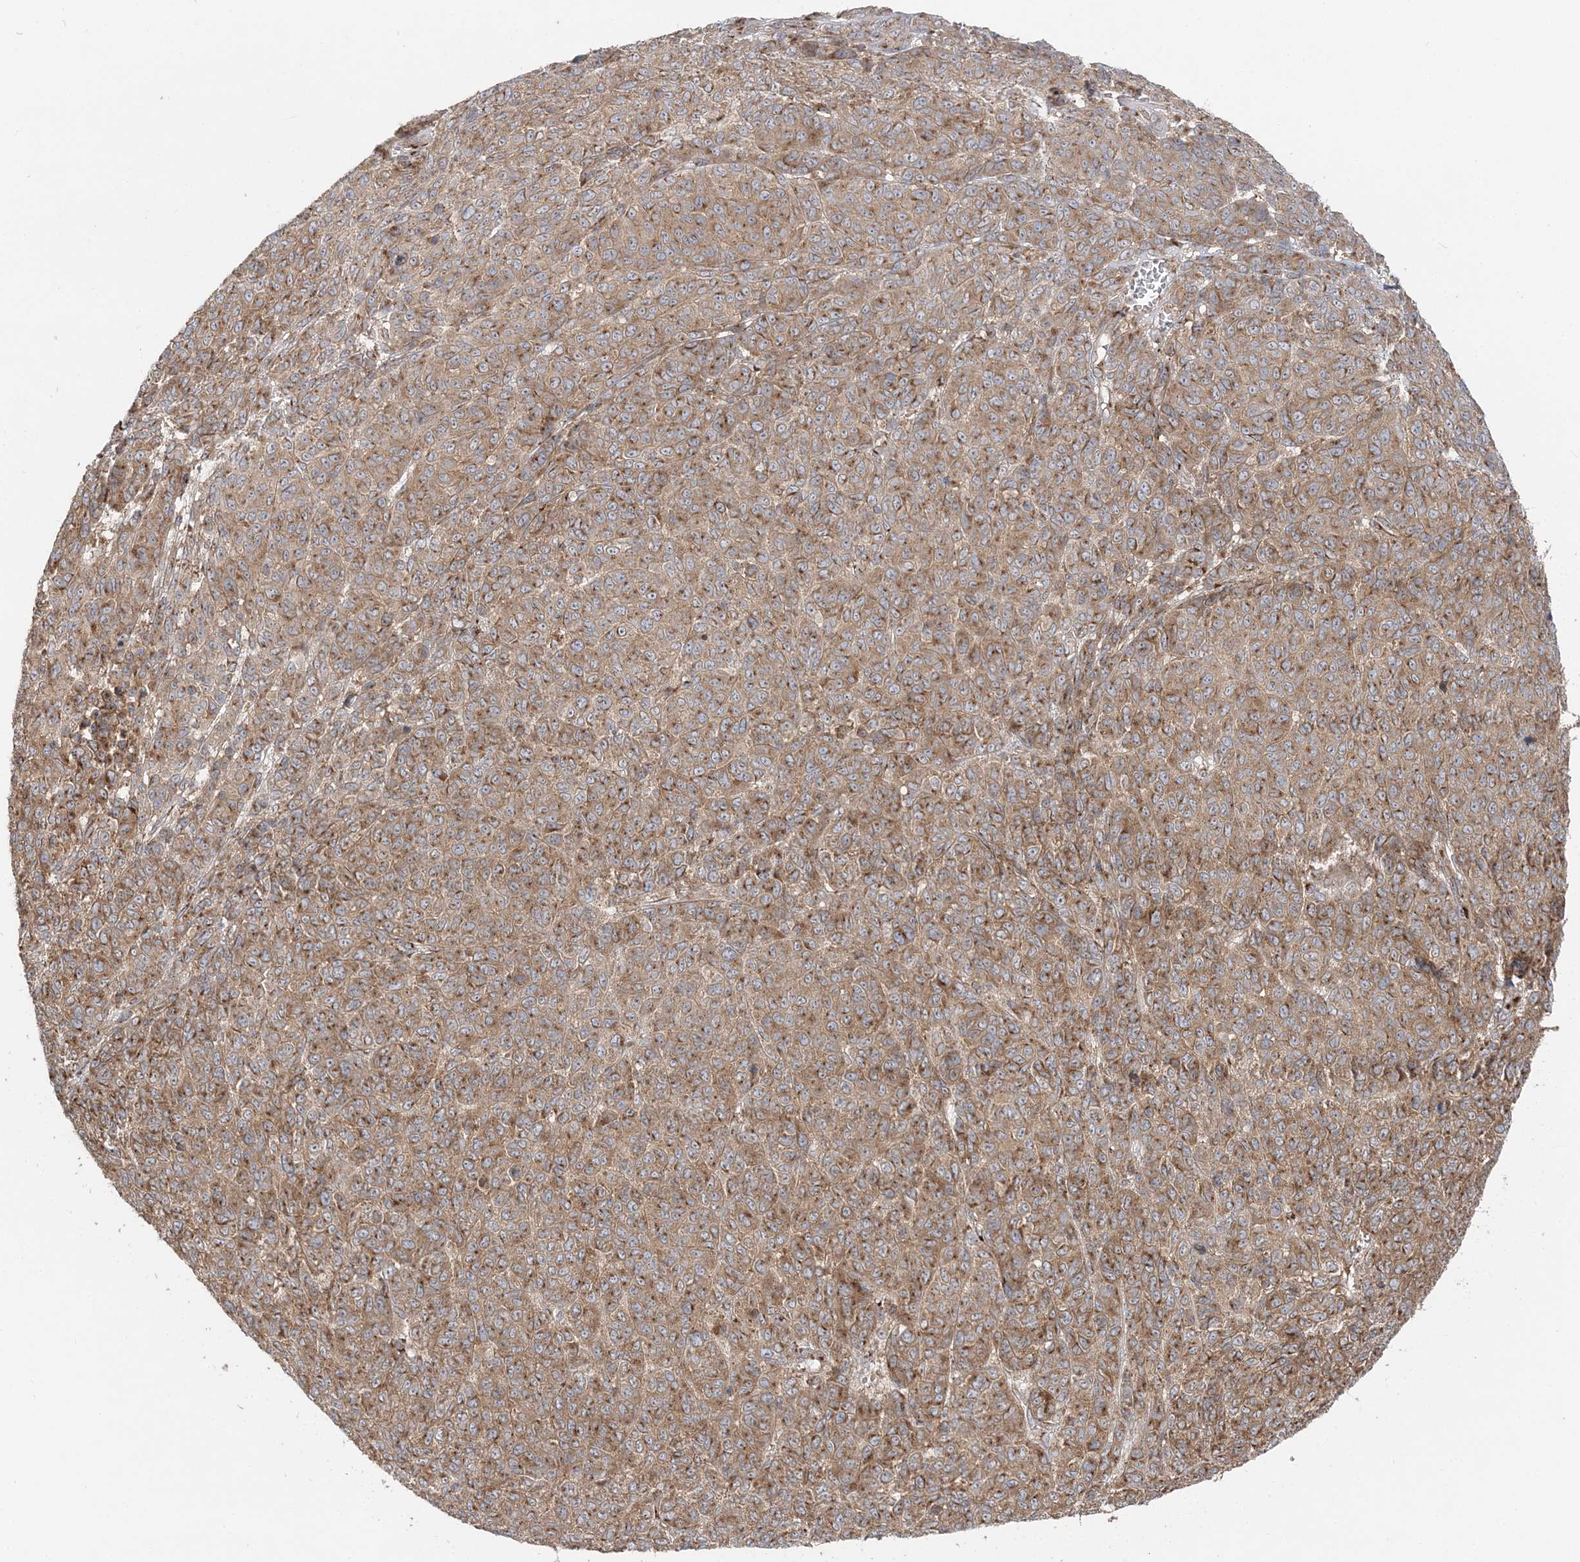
{"staining": {"intensity": "moderate", "quantity": ">75%", "location": "cytoplasmic/membranous"}, "tissue": "melanoma", "cell_type": "Tumor cells", "image_type": "cancer", "snomed": [{"axis": "morphology", "description": "Malignant melanoma, NOS"}, {"axis": "topography", "description": "Skin"}], "caption": "Malignant melanoma was stained to show a protein in brown. There is medium levels of moderate cytoplasmic/membranous positivity in approximately >75% of tumor cells.", "gene": "ABCC3", "patient": {"sex": "male", "age": 49}}